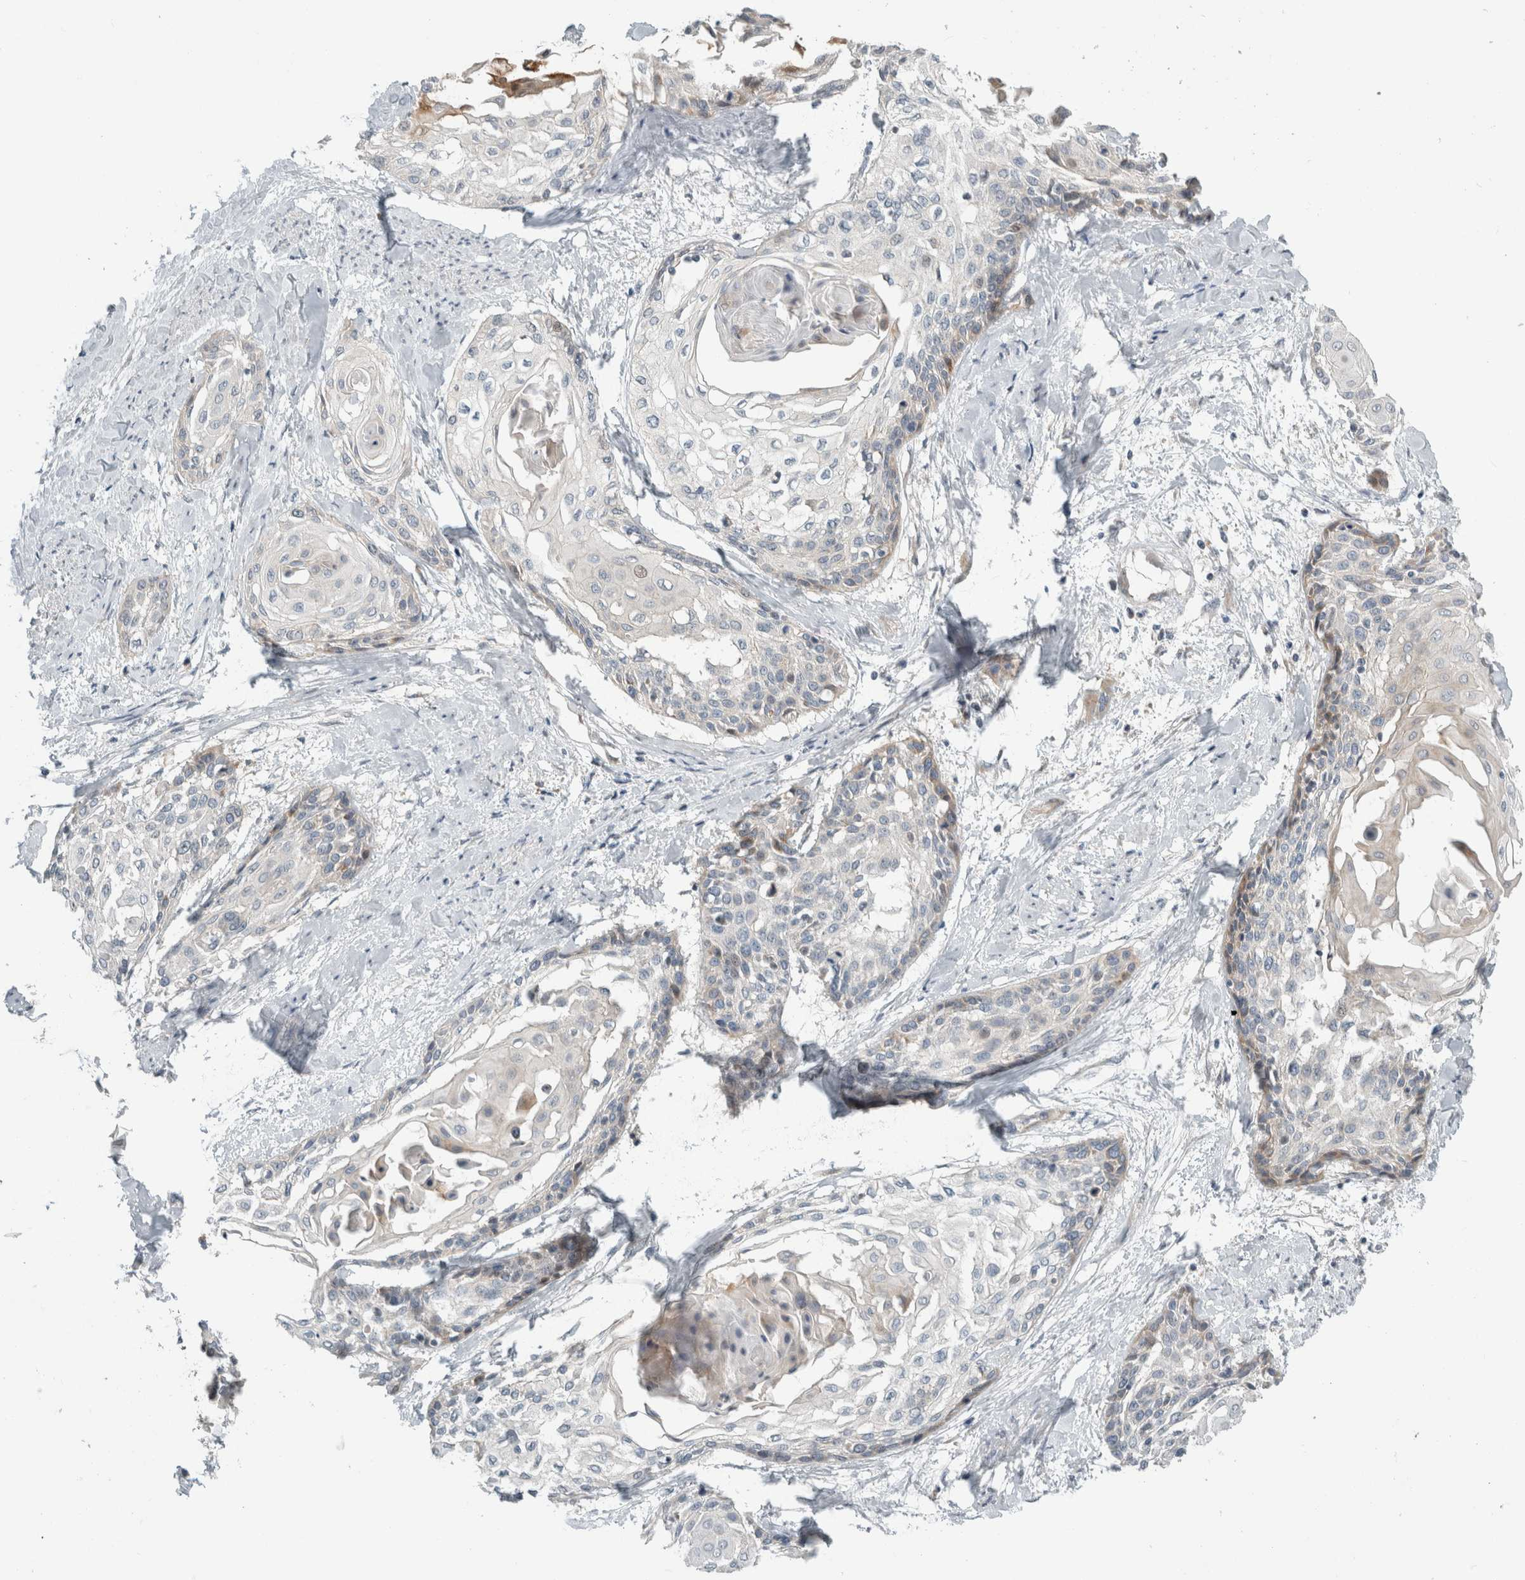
{"staining": {"intensity": "negative", "quantity": "none", "location": "none"}, "tissue": "cervical cancer", "cell_type": "Tumor cells", "image_type": "cancer", "snomed": [{"axis": "morphology", "description": "Squamous cell carcinoma, NOS"}, {"axis": "topography", "description": "Cervix"}], "caption": "Immunohistochemistry (IHC) of cervical squamous cell carcinoma reveals no staining in tumor cells. The staining was performed using DAB to visualize the protein expression in brown, while the nuclei were stained in blue with hematoxylin (Magnification: 20x).", "gene": "KPNA5", "patient": {"sex": "female", "age": 57}}